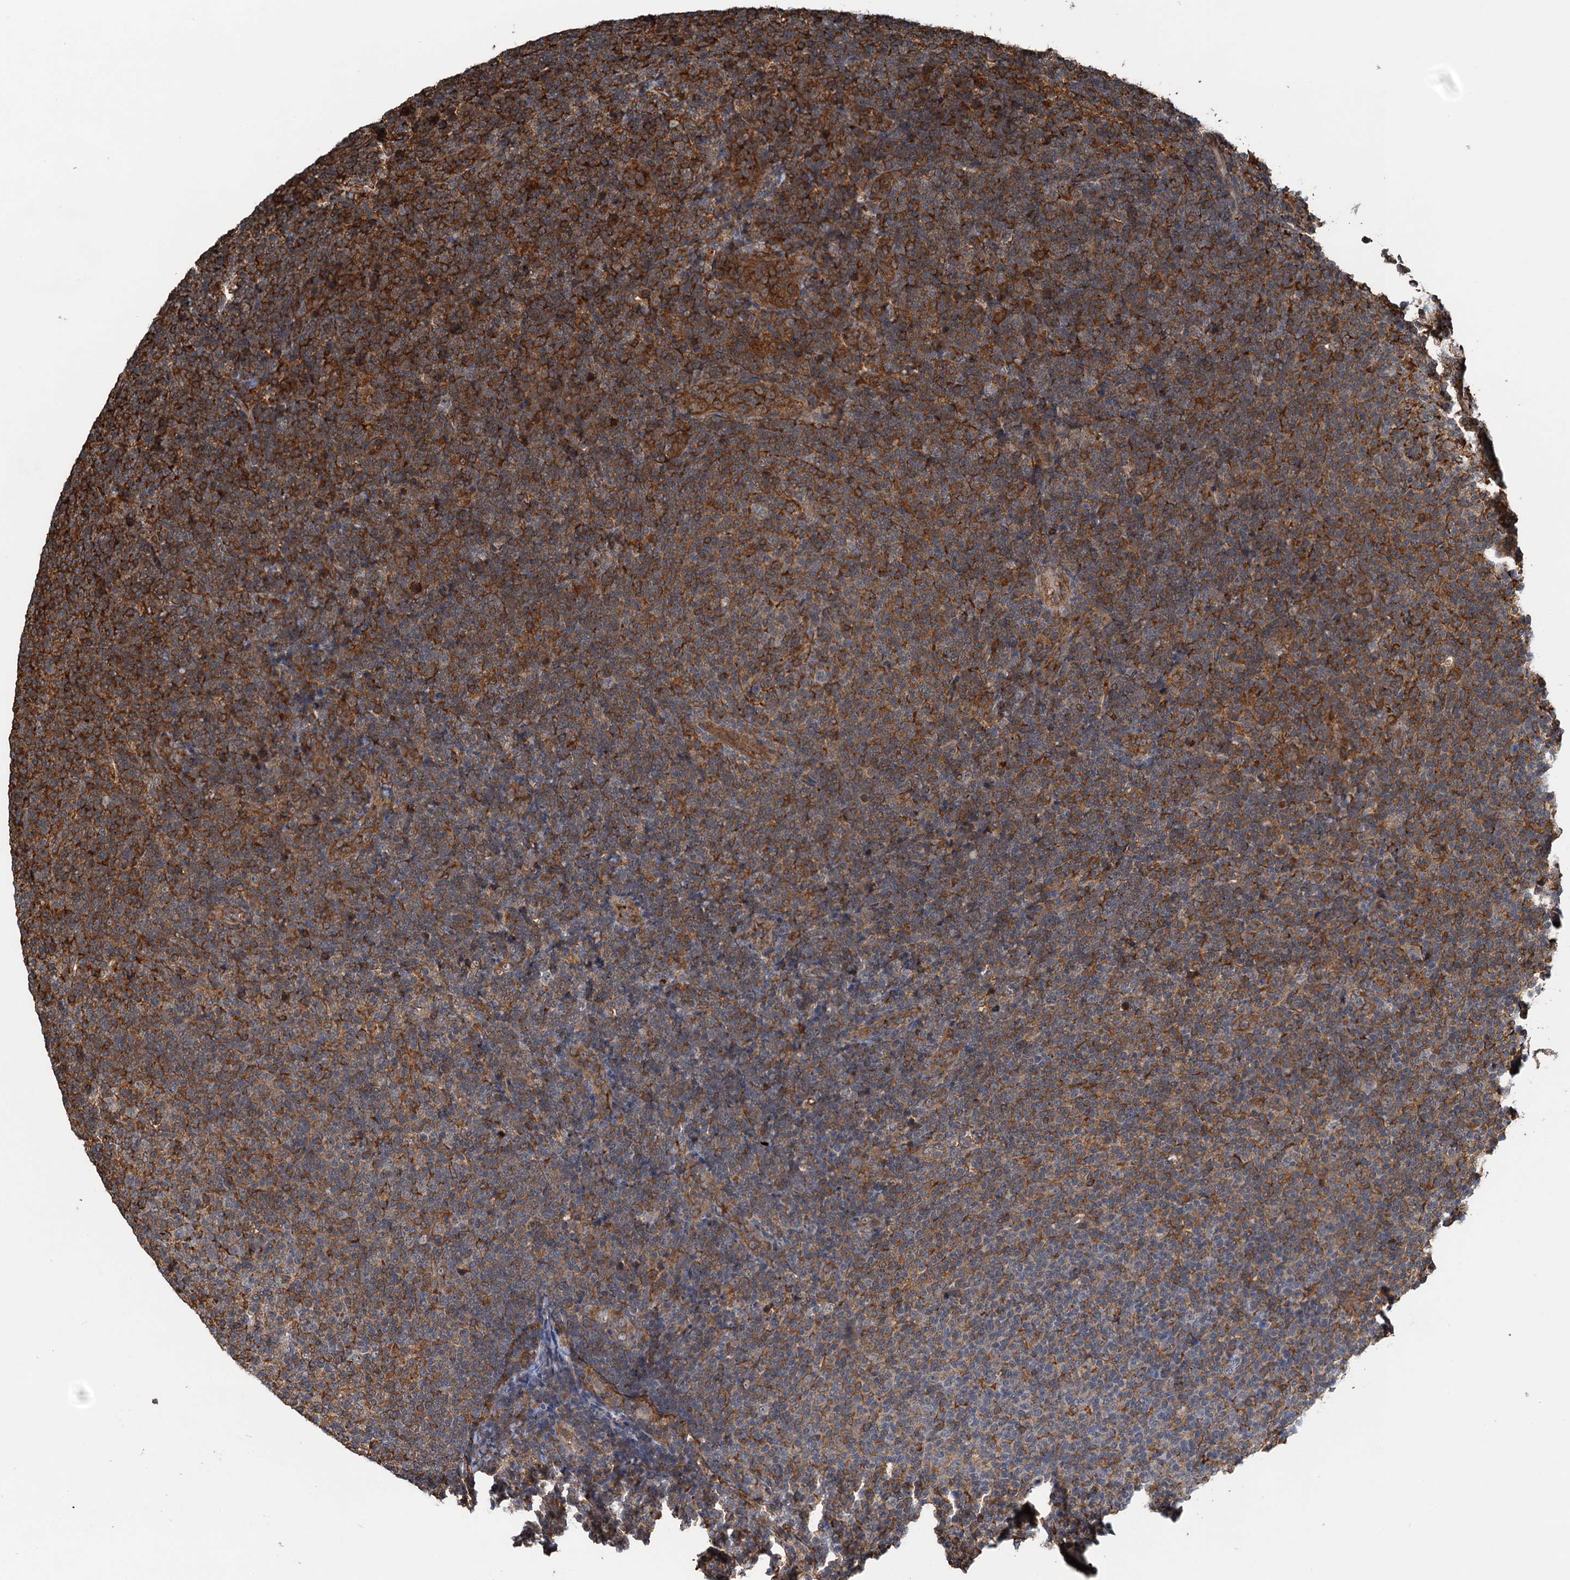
{"staining": {"intensity": "strong", "quantity": "25%-75%", "location": "cytoplasmic/membranous"}, "tissue": "lymphoma", "cell_type": "Tumor cells", "image_type": "cancer", "snomed": [{"axis": "morphology", "description": "Malignant lymphoma, non-Hodgkin's type, Low grade"}, {"axis": "topography", "description": "Lymph node"}], "caption": "Protein staining demonstrates strong cytoplasmic/membranous expression in about 25%-75% of tumor cells in lymphoma. Using DAB (3,3'-diaminobenzidine) (brown) and hematoxylin (blue) stains, captured at high magnification using brightfield microscopy.", "gene": "WHAMM", "patient": {"sex": "male", "age": 66}}